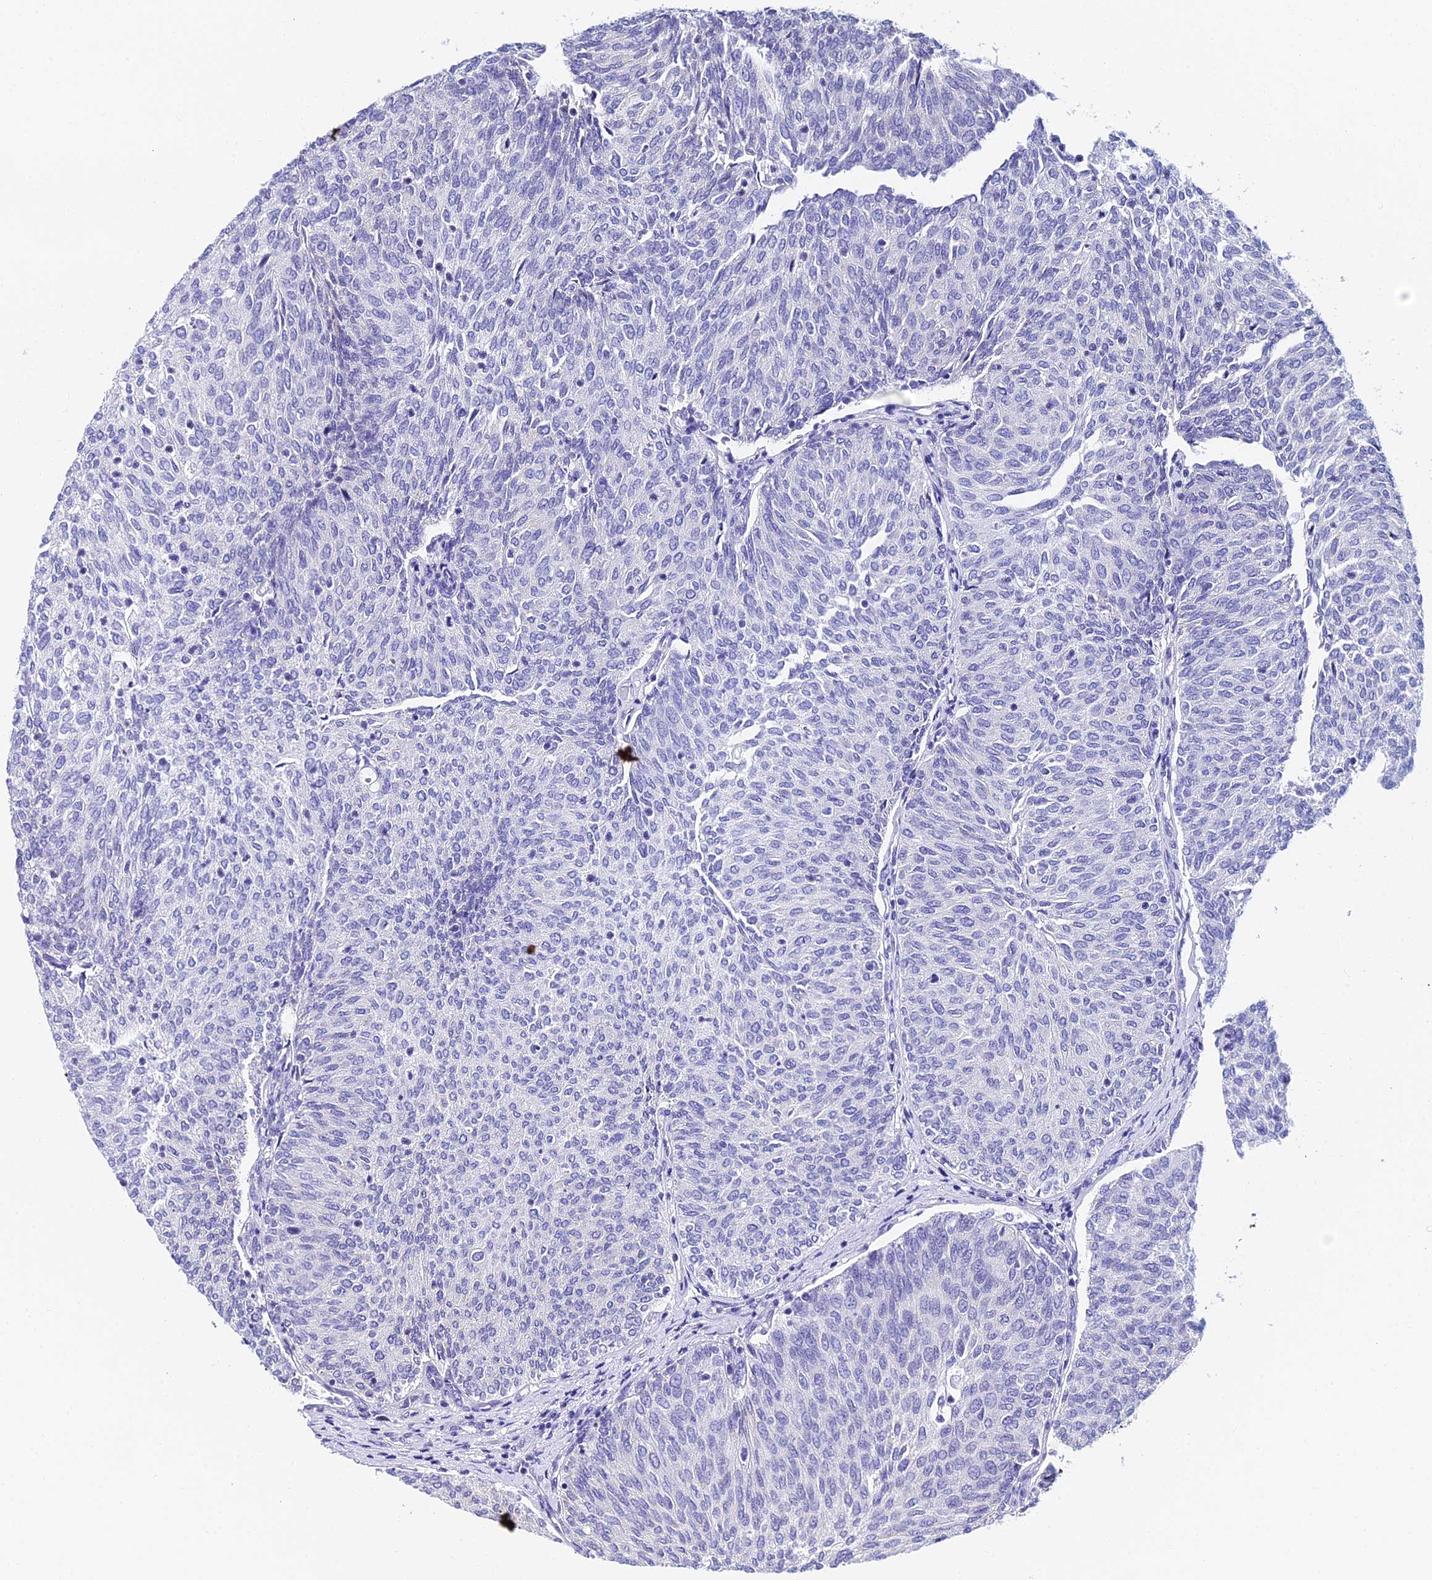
{"staining": {"intensity": "negative", "quantity": "none", "location": "none"}, "tissue": "urothelial cancer", "cell_type": "Tumor cells", "image_type": "cancer", "snomed": [{"axis": "morphology", "description": "Urothelial carcinoma, High grade"}, {"axis": "topography", "description": "Urinary bladder"}], "caption": "DAB (3,3'-diaminobenzidine) immunohistochemical staining of human urothelial carcinoma (high-grade) displays no significant expression in tumor cells.", "gene": "CDNF", "patient": {"sex": "female", "age": 79}}